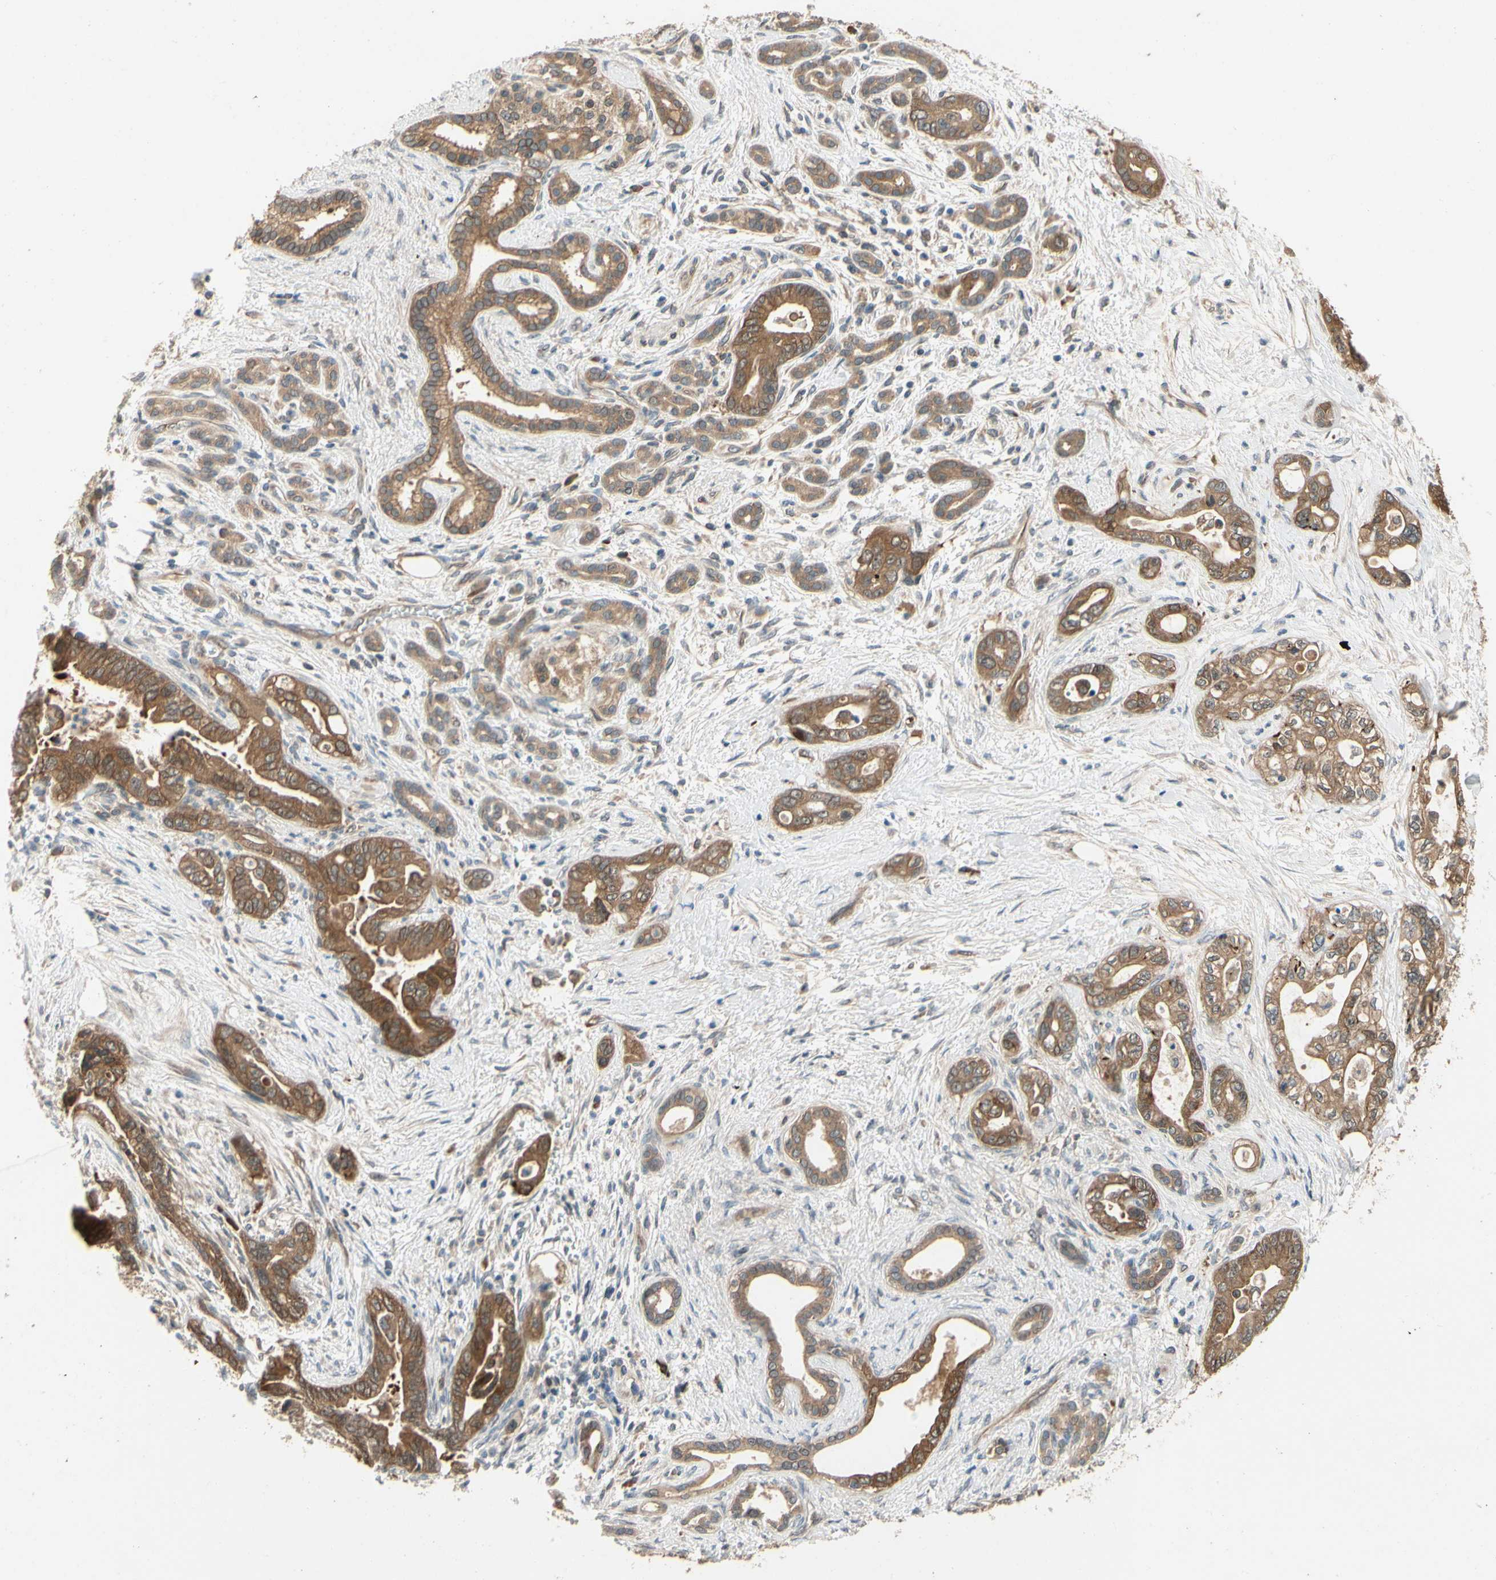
{"staining": {"intensity": "moderate", "quantity": ">75%", "location": "cytoplasmic/membranous"}, "tissue": "pancreatic cancer", "cell_type": "Tumor cells", "image_type": "cancer", "snomed": [{"axis": "morphology", "description": "Adenocarcinoma, NOS"}, {"axis": "topography", "description": "Pancreas"}], "caption": "This image demonstrates immunohistochemistry (IHC) staining of human pancreatic cancer, with medium moderate cytoplasmic/membranous staining in about >75% of tumor cells.", "gene": "TDRP", "patient": {"sex": "male", "age": 70}}